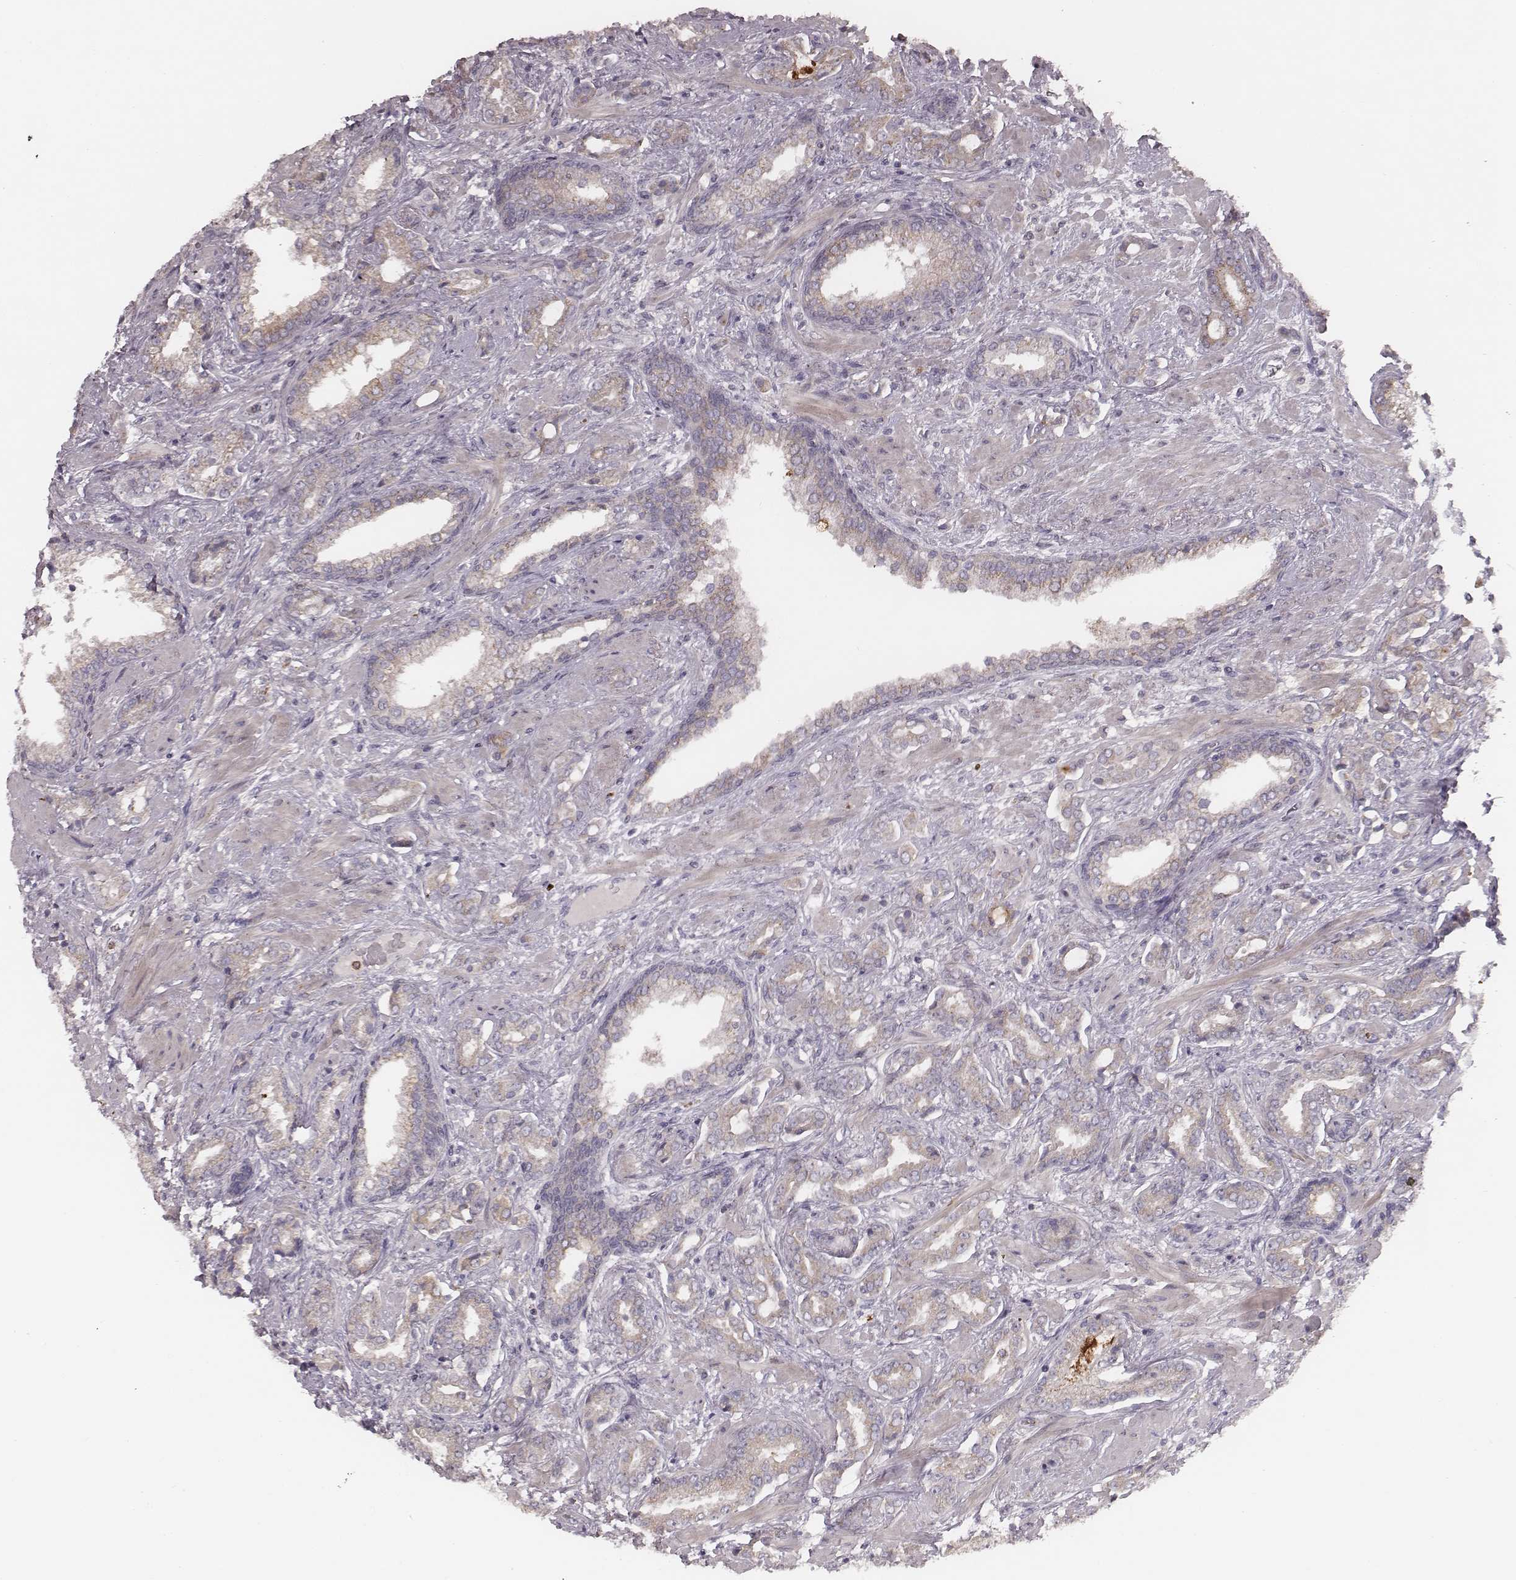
{"staining": {"intensity": "weak", "quantity": ">75%", "location": "cytoplasmic/membranous"}, "tissue": "prostate cancer", "cell_type": "Tumor cells", "image_type": "cancer", "snomed": [{"axis": "morphology", "description": "Adenocarcinoma, Low grade"}, {"axis": "topography", "description": "Prostate"}], "caption": "Immunohistochemistry micrograph of neoplastic tissue: adenocarcinoma (low-grade) (prostate) stained using IHC exhibits low levels of weak protein expression localized specifically in the cytoplasmic/membranous of tumor cells, appearing as a cytoplasmic/membranous brown color.", "gene": "ABCA7", "patient": {"sex": "male", "age": 61}}